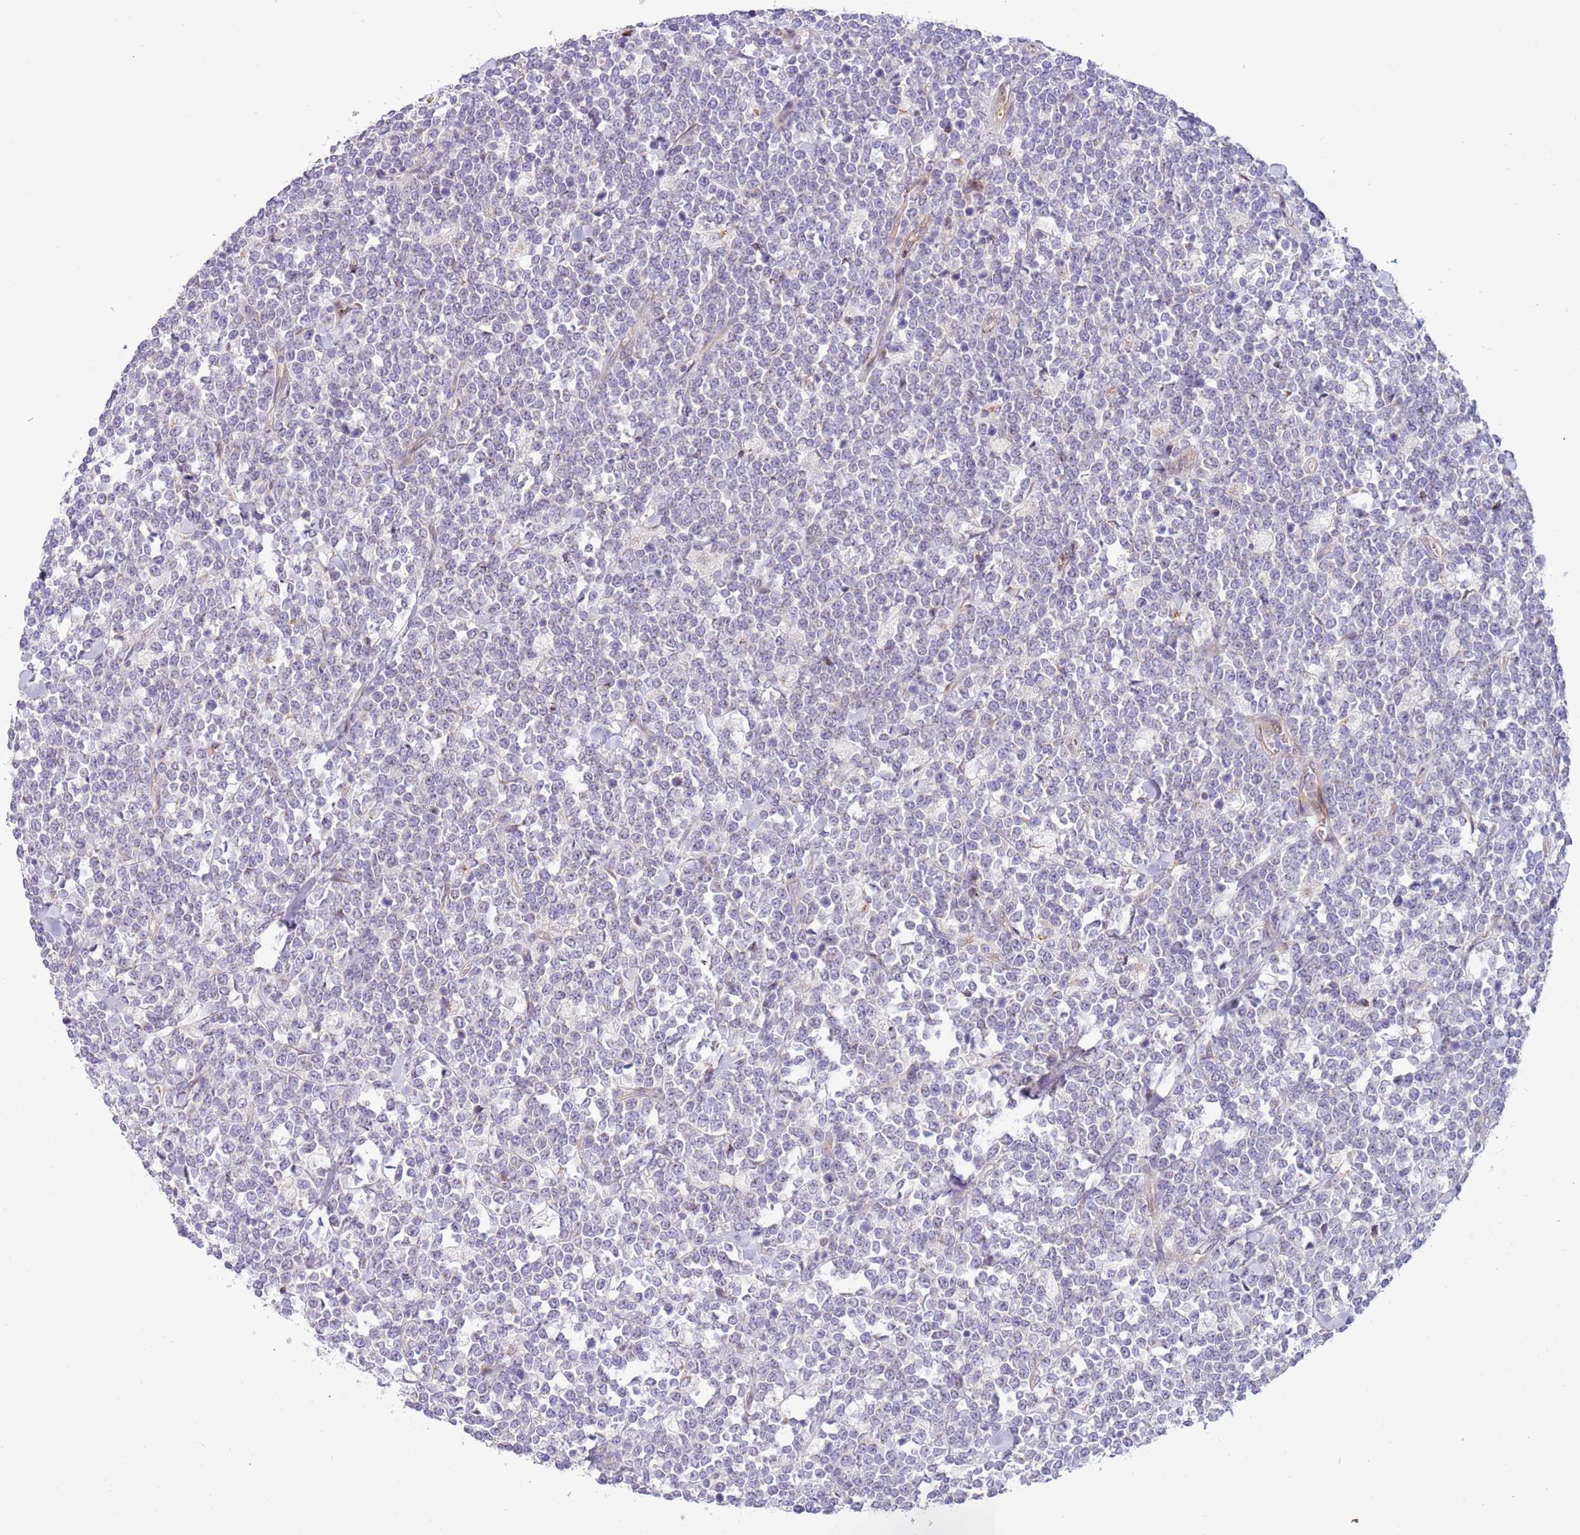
{"staining": {"intensity": "negative", "quantity": "none", "location": "none"}, "tissue": "lymphoma", "cell_type": "Tumor cells", "image_type": "cancer", "snomed": [{"axis": "morphology", "description": "Malignant lymphoma, non-Hodgkin's type, High grade"}, {"axis": "topography", "description": "Small intestine"}], "caption": "The micrograph displays no staining of tumor cells in lymphoma.", "gene": "ITGB6", "patient": {"sex": "male", "age": 8}}